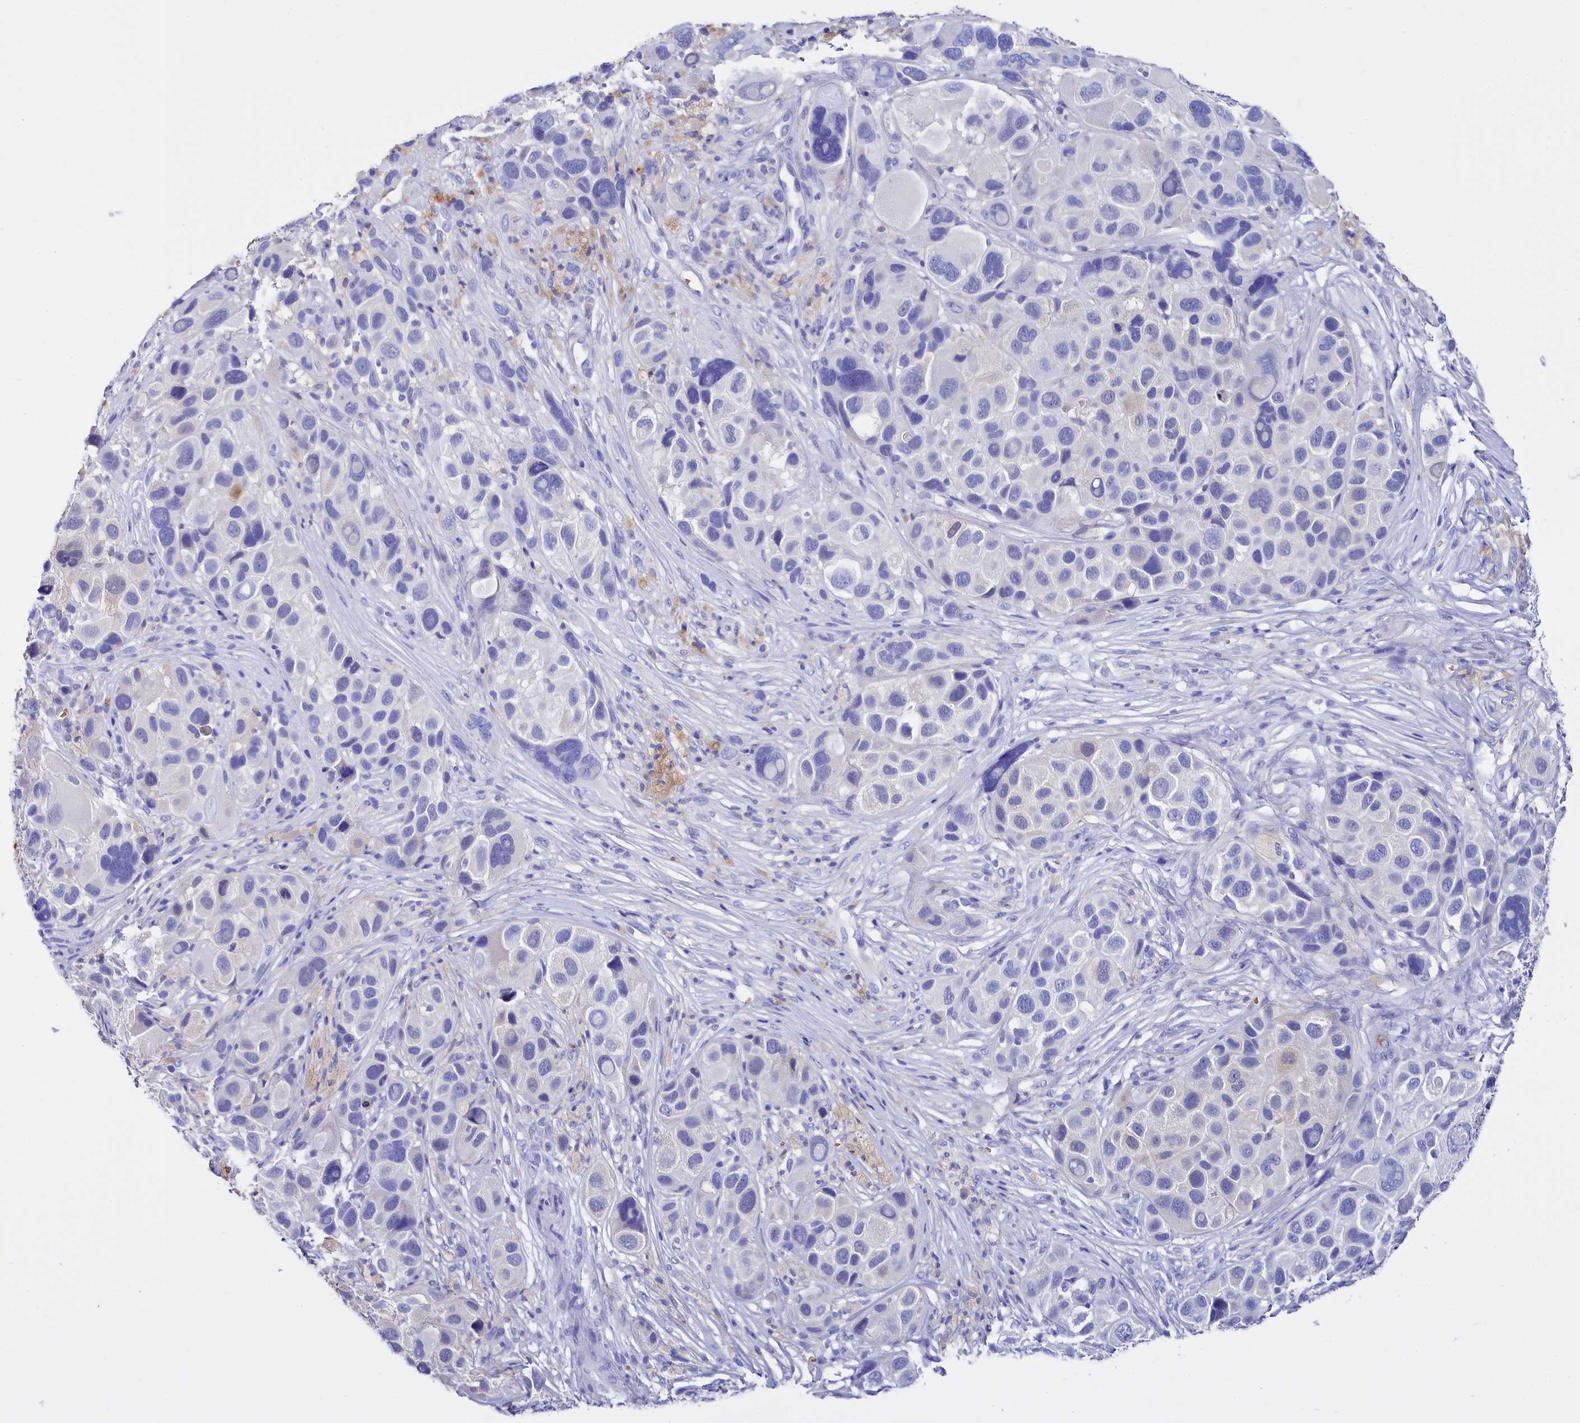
{"staining": {"intensity": "weak", "quantity": "<25%", "location": "cytoplasmic/membranous"}, "tissue": "melanoma", "cell_type": "Tumor cells", "image_type": "cancer", "snomed": [{"axis": "morphology", "description": "Malignant melanoma, NOS"}, {"axis": "topography", "description": "Skin of trunk"}], "caption": "An immunohistochemistry (IHC) micrograph of malignant melanoma is shown. There is no staining in tumor cells of malignant melanoma.", "gene": "RPUSD3", "patient": {"sex": "male", "age": 71}}